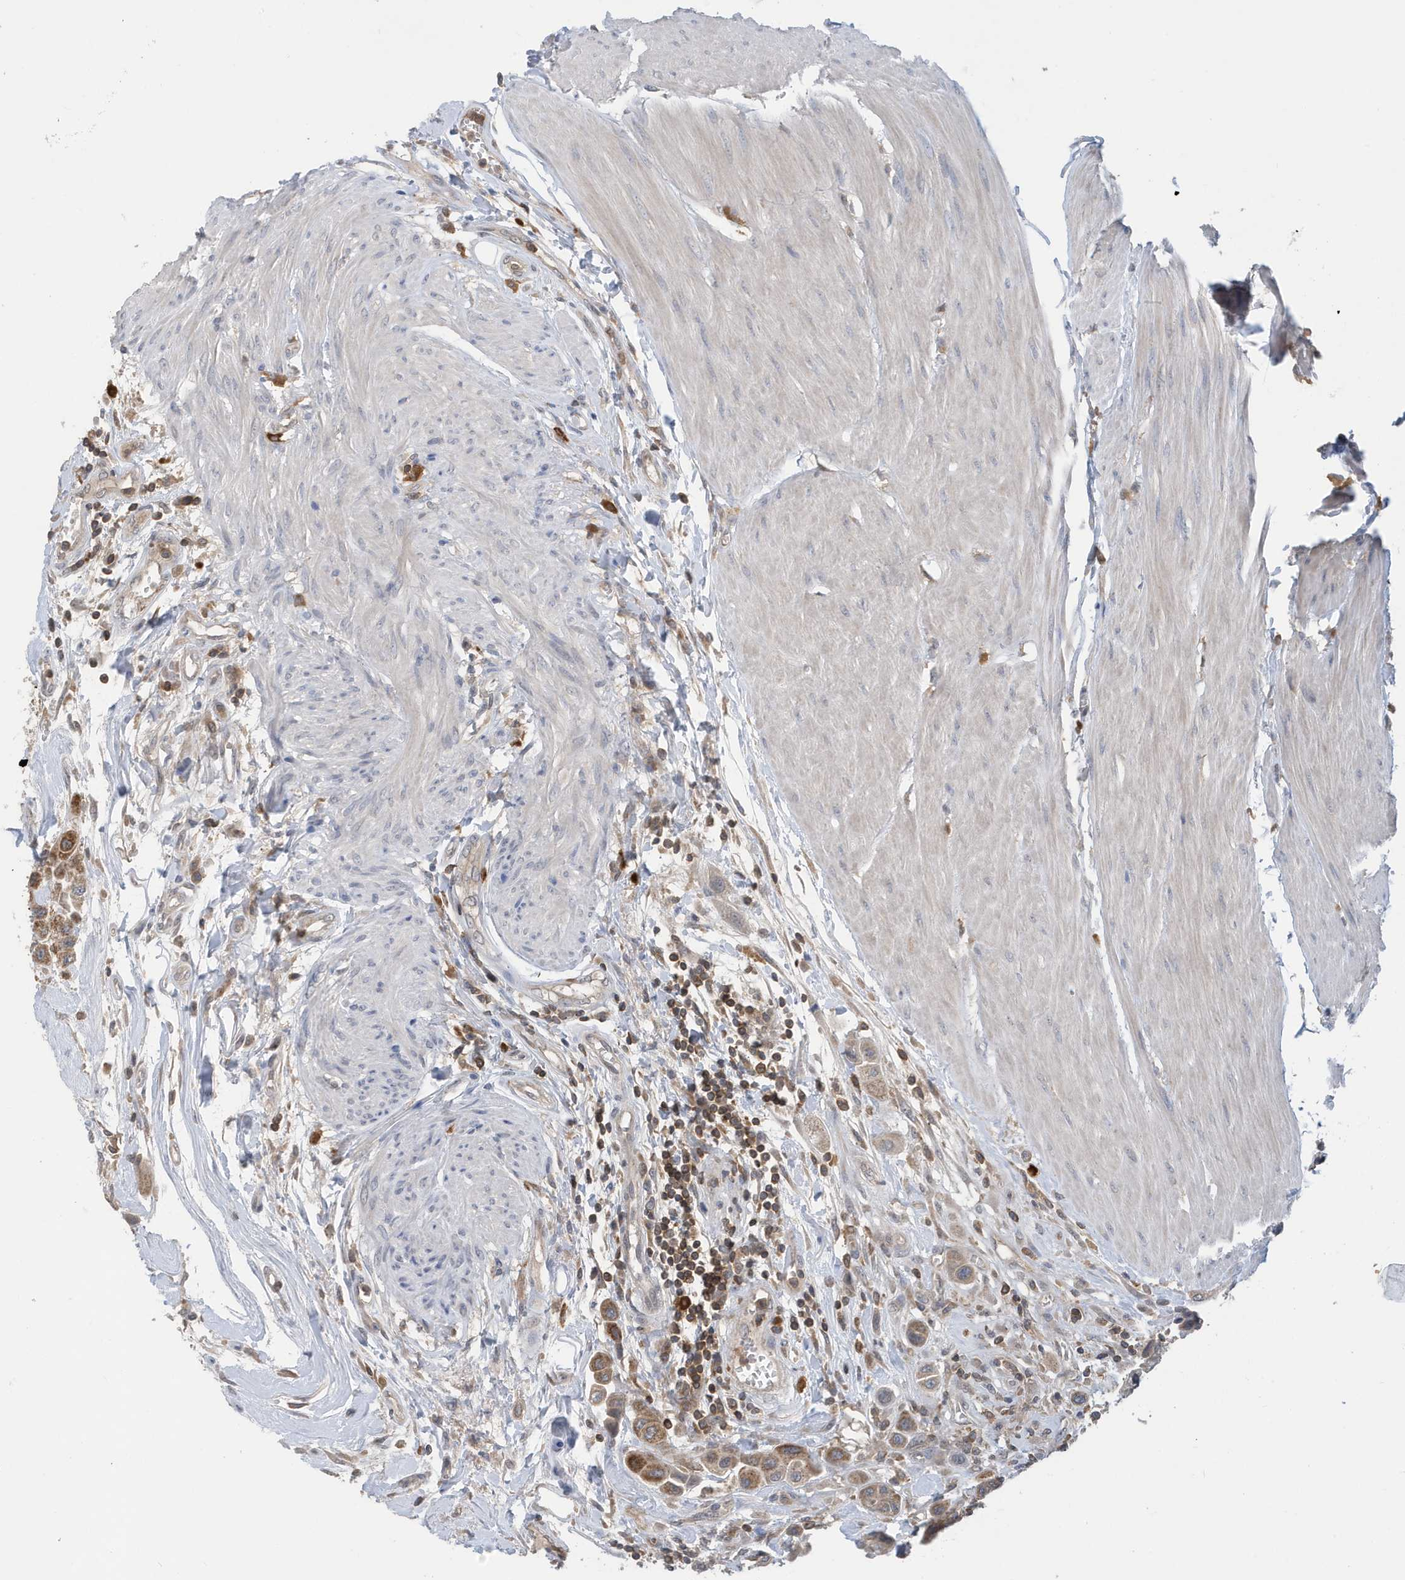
{"staining": {"intensity": "moderate", "quantity": ">75%", "location": "cytoplasmic/membranous"}, "tissue": "urothelial cancer", "cell_type": "Tumor cells", "image_type": "cancer", "snomed": [{"axis": "morphology", "description": "Urothelial carcinoma, High grade"}, {"axis": "topography", "description": "Urinary bladder"}], "caption": "Immunohistochemical staining of urothelial cancer exhibits moderate cytoplasmic/membranous protein positivity in approximately >75% of tumor cells. (DAB (3,3'-diaminobenzidine) = brown stain, brightfield microscopy at high magnification).", "gene": "NSUN3", "patient": {"sex": "male", "age": 50}}